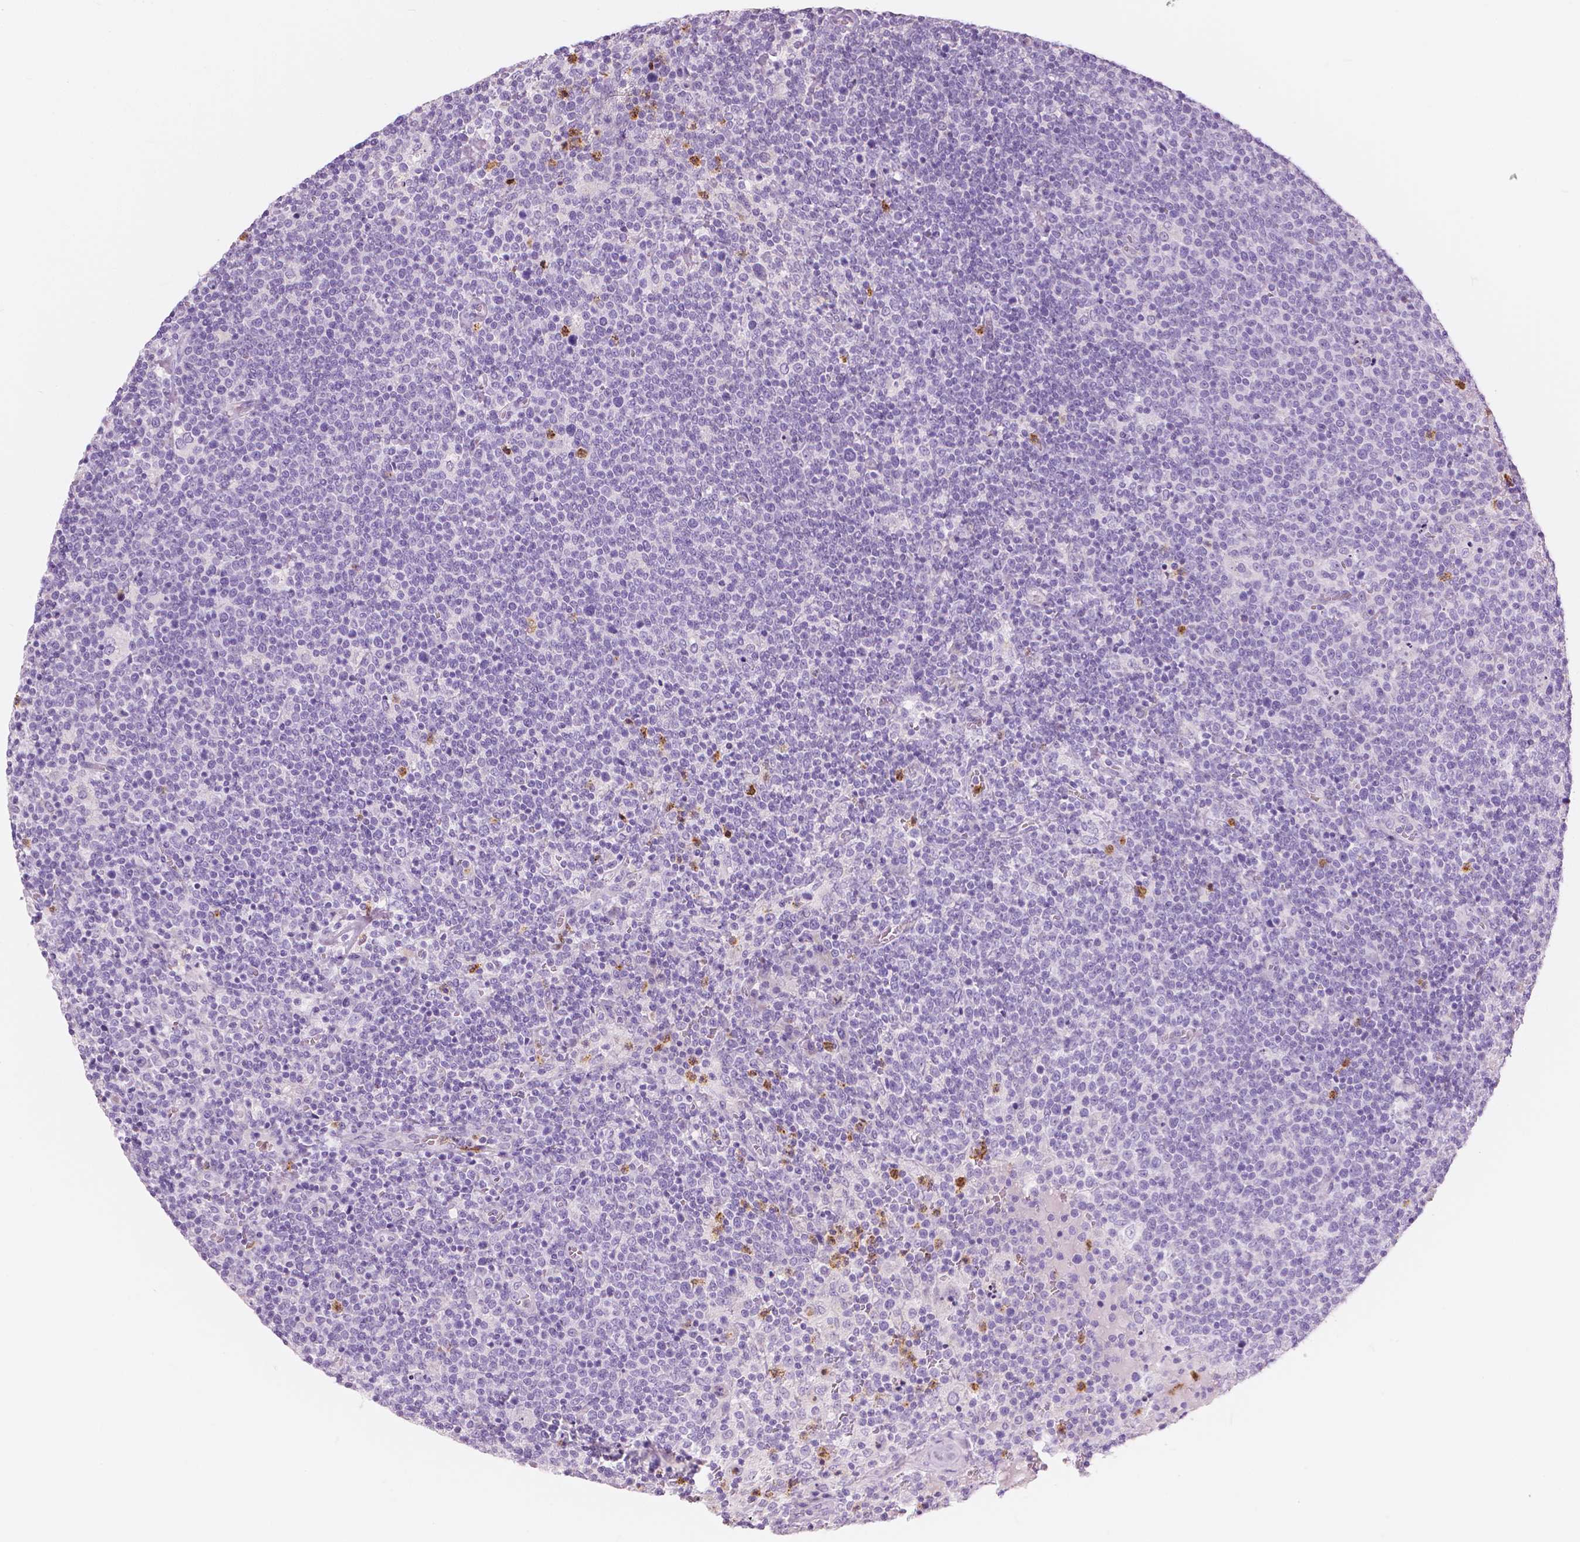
{"staining": {"intensity": "negative", "quantity": "none", "location": "none"}, "tissue": "lymphoma", "cell_type": "Tumor cells", "image_type": "cancer", "snomed": [{"axis": "morphology", "description": "Malignant lymphoma, non-Hodgkin's type, High grade"}, {"axis": "topography", "description": "Lymph node"}], "caption": "Tumor cells show no significant staining in malignant lymphoma, non-Hodgkin's type (high-grade).", "gene": "CXCR2", "patient": {"sex": "male", "age": 61}}